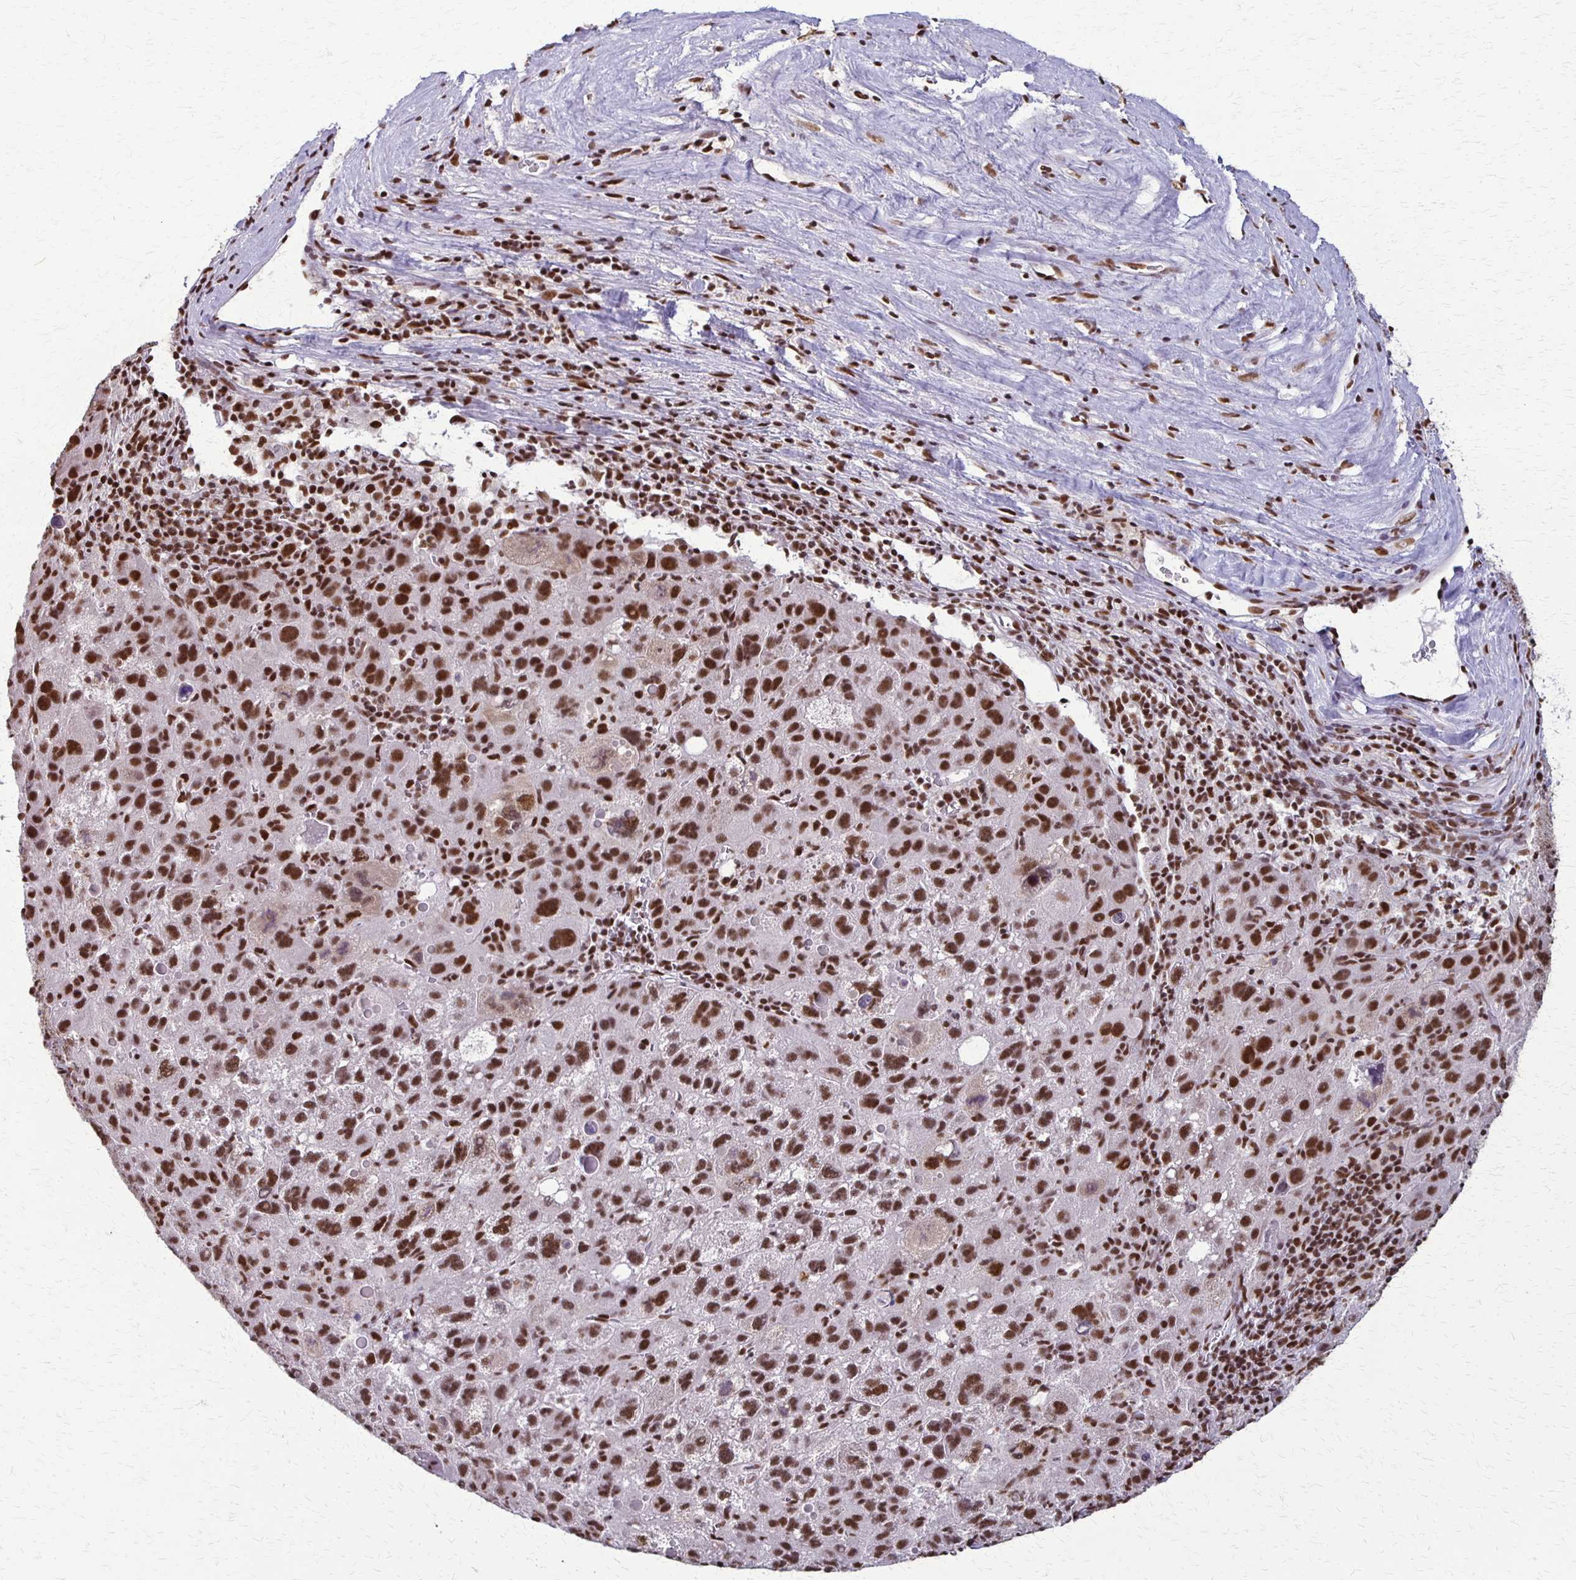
{"staining": {"intensity": "strong", "quantity": ">75%", "location": "nuclear"}, "tissue": "liver cancer", "cell_type": "Tumor cells", "image_type": "cancer", "snomed": [{"axis": "morphology", "description": "Carcinoma, Hepatocellular, NOS"}, {"axis": "topography", "description": "Liver"}], "caption": "Liver cancer (hepatocellular carcinoma) stained for a protein (brown) demonstrates strong nuclear positive positivity in approximately >75% of tumor cells.", "gene": "XRCC6", "patient": {"sex": "female", "age": 77}}